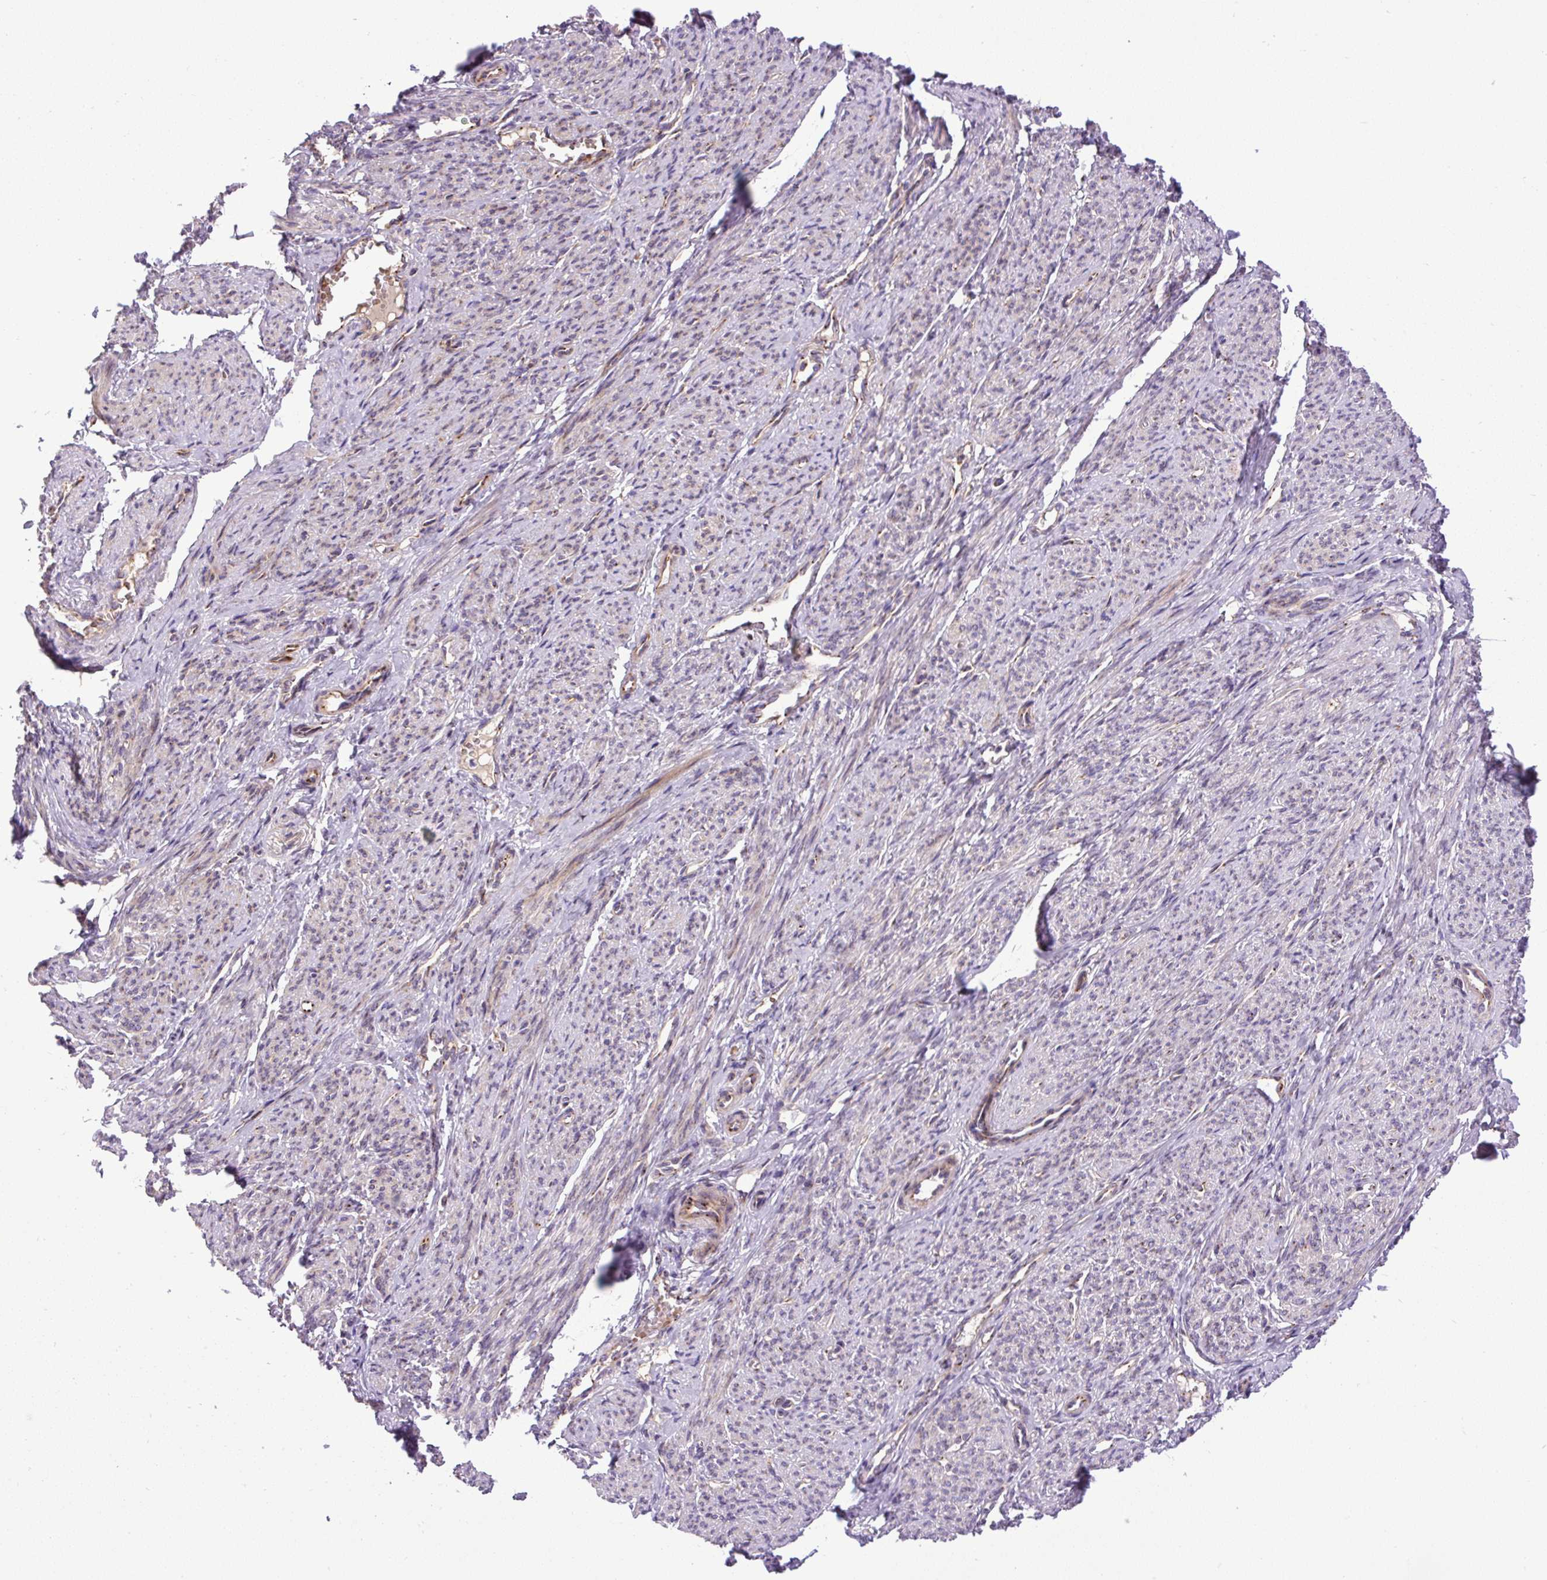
{"staining": {"intensity": "moderate", "quantity": "<25%", "location": "cytoplasmic/membranous"}, "tissue": "smooth muscle", "cell_type": "Smooth muscle cells", "image_type": "normal", "snomed": [{"axis": "morphology", "description": "Normal tissue, NOS"}, {"axis": "topography", "description": "Smooth muscle"}], "caption": "Smooth muscle stained with immunohistochemistry (IHC) shows moderate cytoplasmic/membranous positivity in approximately <25% of smooth muscle cells. The staining is performed using DAB brown chromogen to label protein expression. The nuclei are counter-stained blue using hematoxylin.", "gene": "MSMP", "patient": {"sex": "female", "age": 65}}